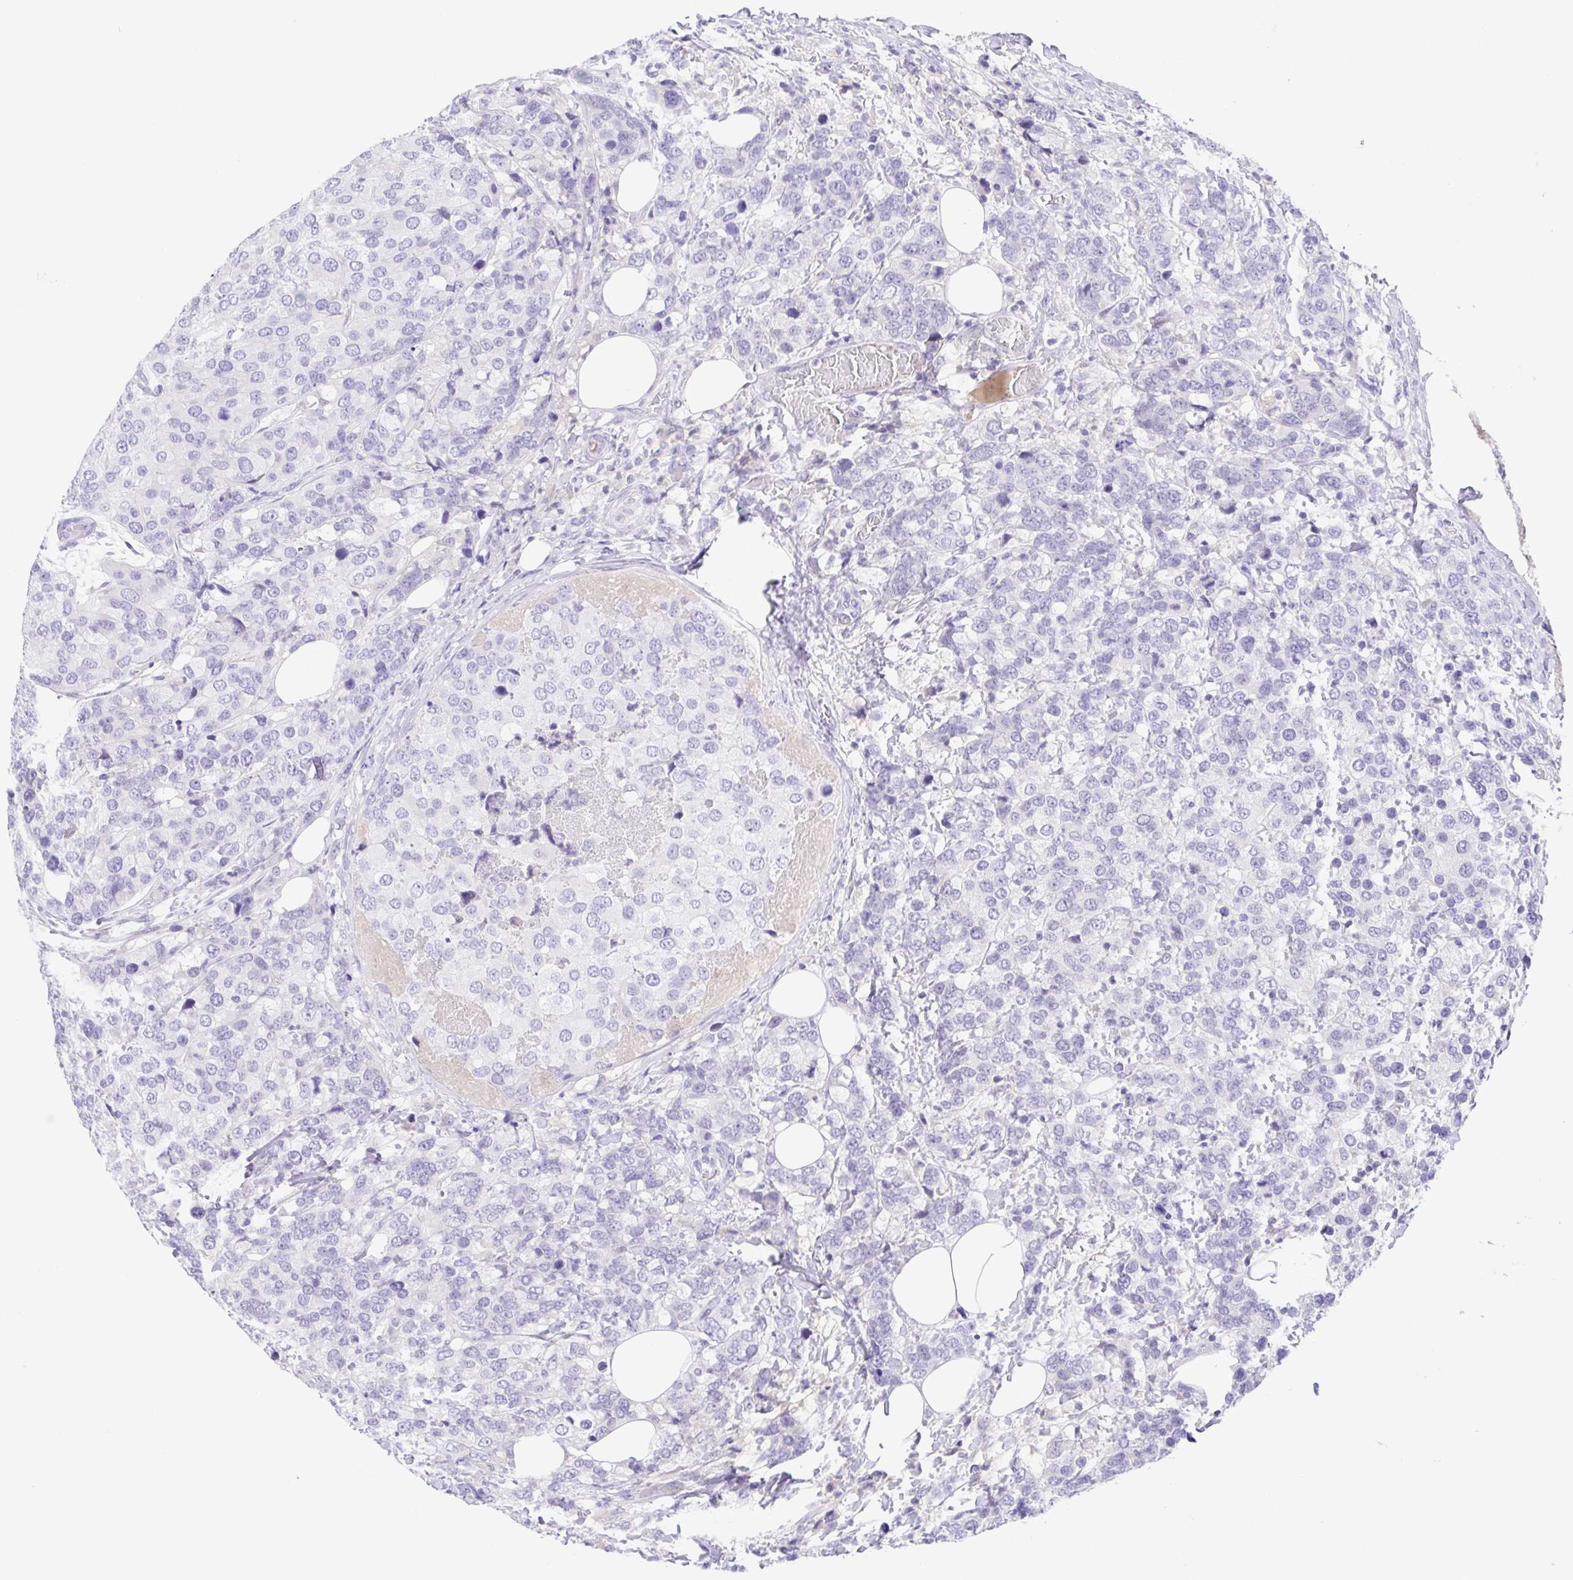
{"staining": {"intensity": "negative", "quantity": "none", "location": "none"}, "tissue": "breast cancer", "cell_type": "Tumor cells", "image_type": "cancer", "snomed": [{"axis": "morphology", "description": "Lobular carcinoma"}, {"axis": "topography", "description": "Breast"}], "caption": "Protein analysis of lobular carcinoma (breast) demonstrates no significant staining in tumor cells. (IHC, brightfield microscopy, high magnification).", "gene": "A1BG", "patient": {"sex": "female", "age": 59}}